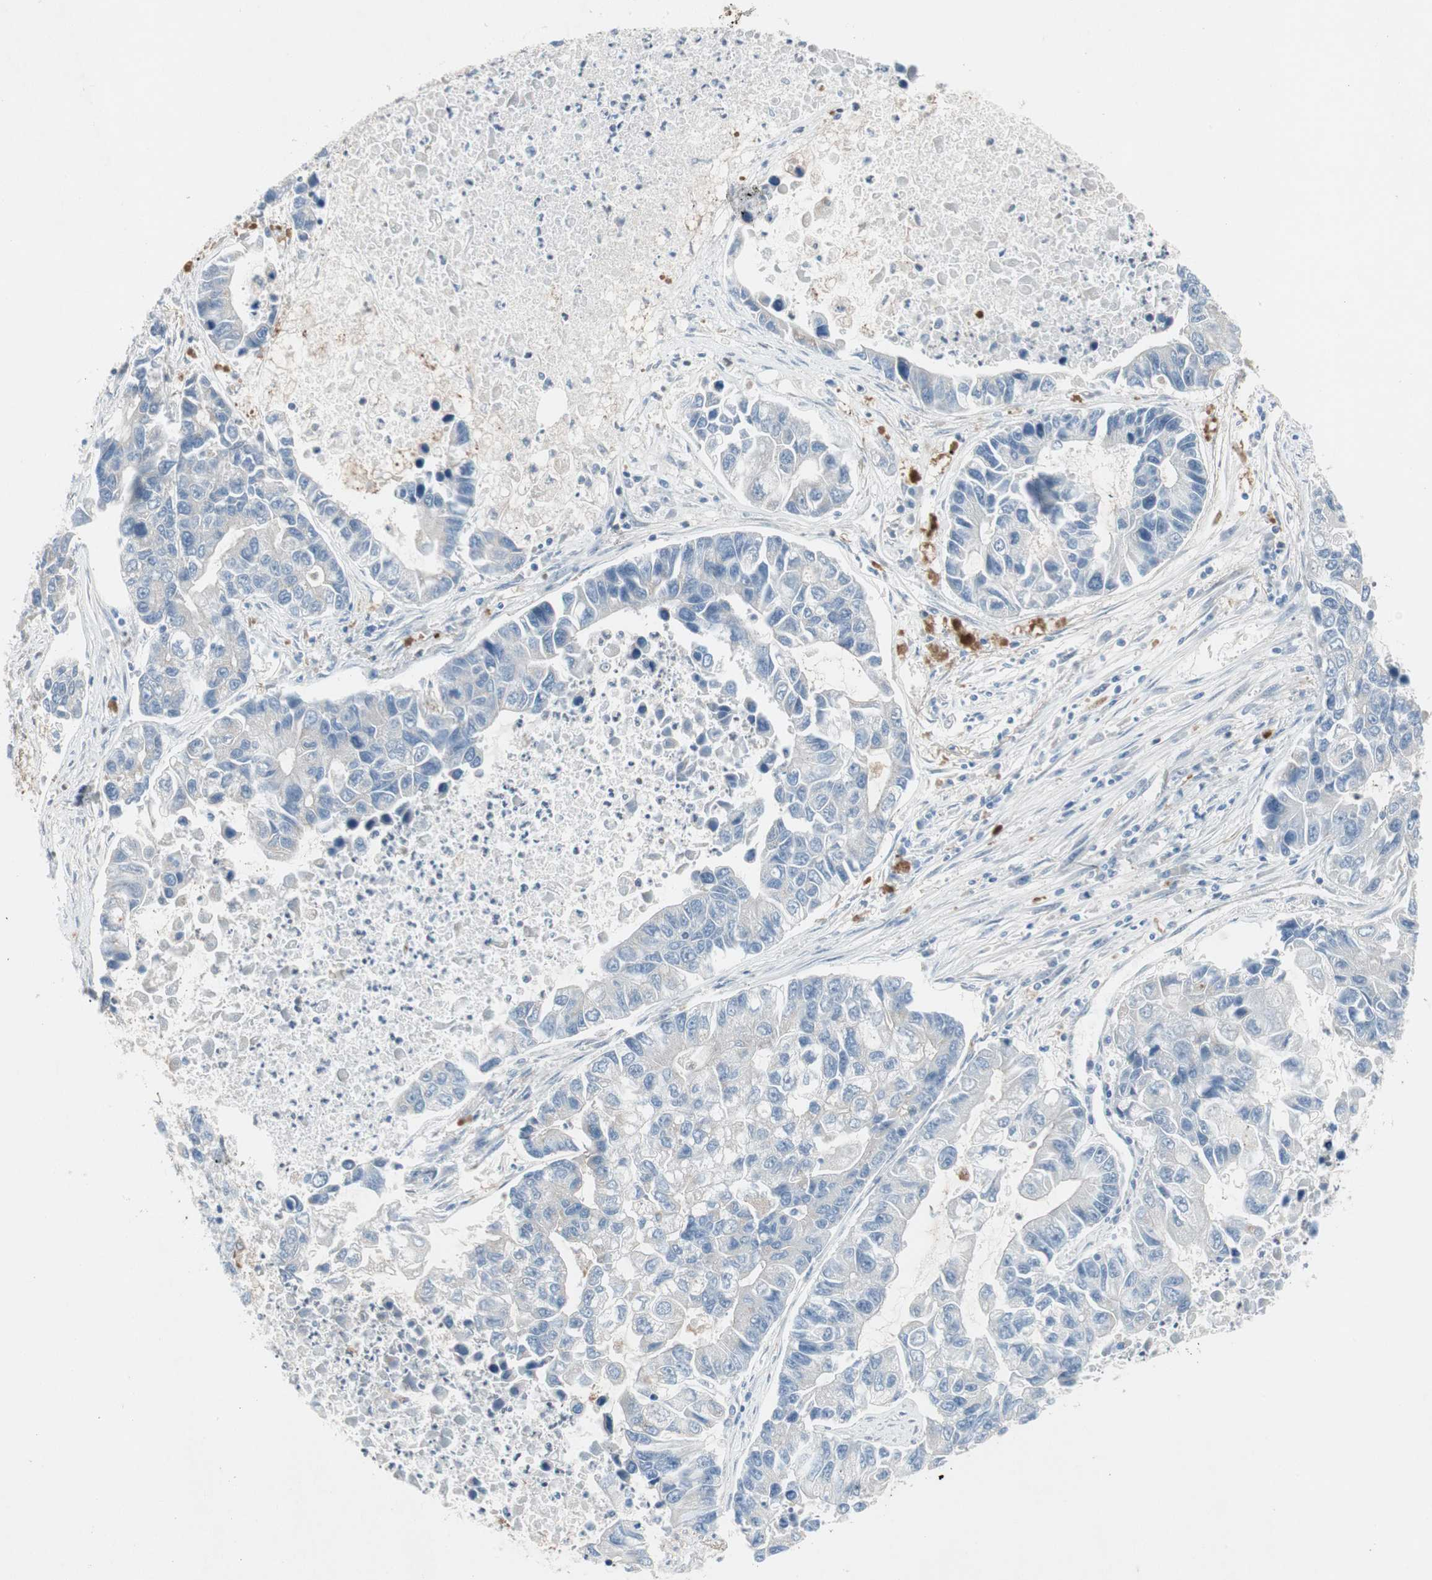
{"staining": {"intensity": "negative", "quantity": "none", "location": "none"}, "tissue": "lung cancer", "cell_type": "Tumor cells", "image_type": "cancer", "snomed": [{"axis": "morphology", "description": "Adenocarcinoma, NOS"}, {"axis": "topography", "description": "Lung"}], "caption": "Photomicrograph shows no significant protein expression in tumor cells of lung cancer (adenocarcinoma).", "gene": "CAND2", "patient": {"sex": "female", "age": 51}}